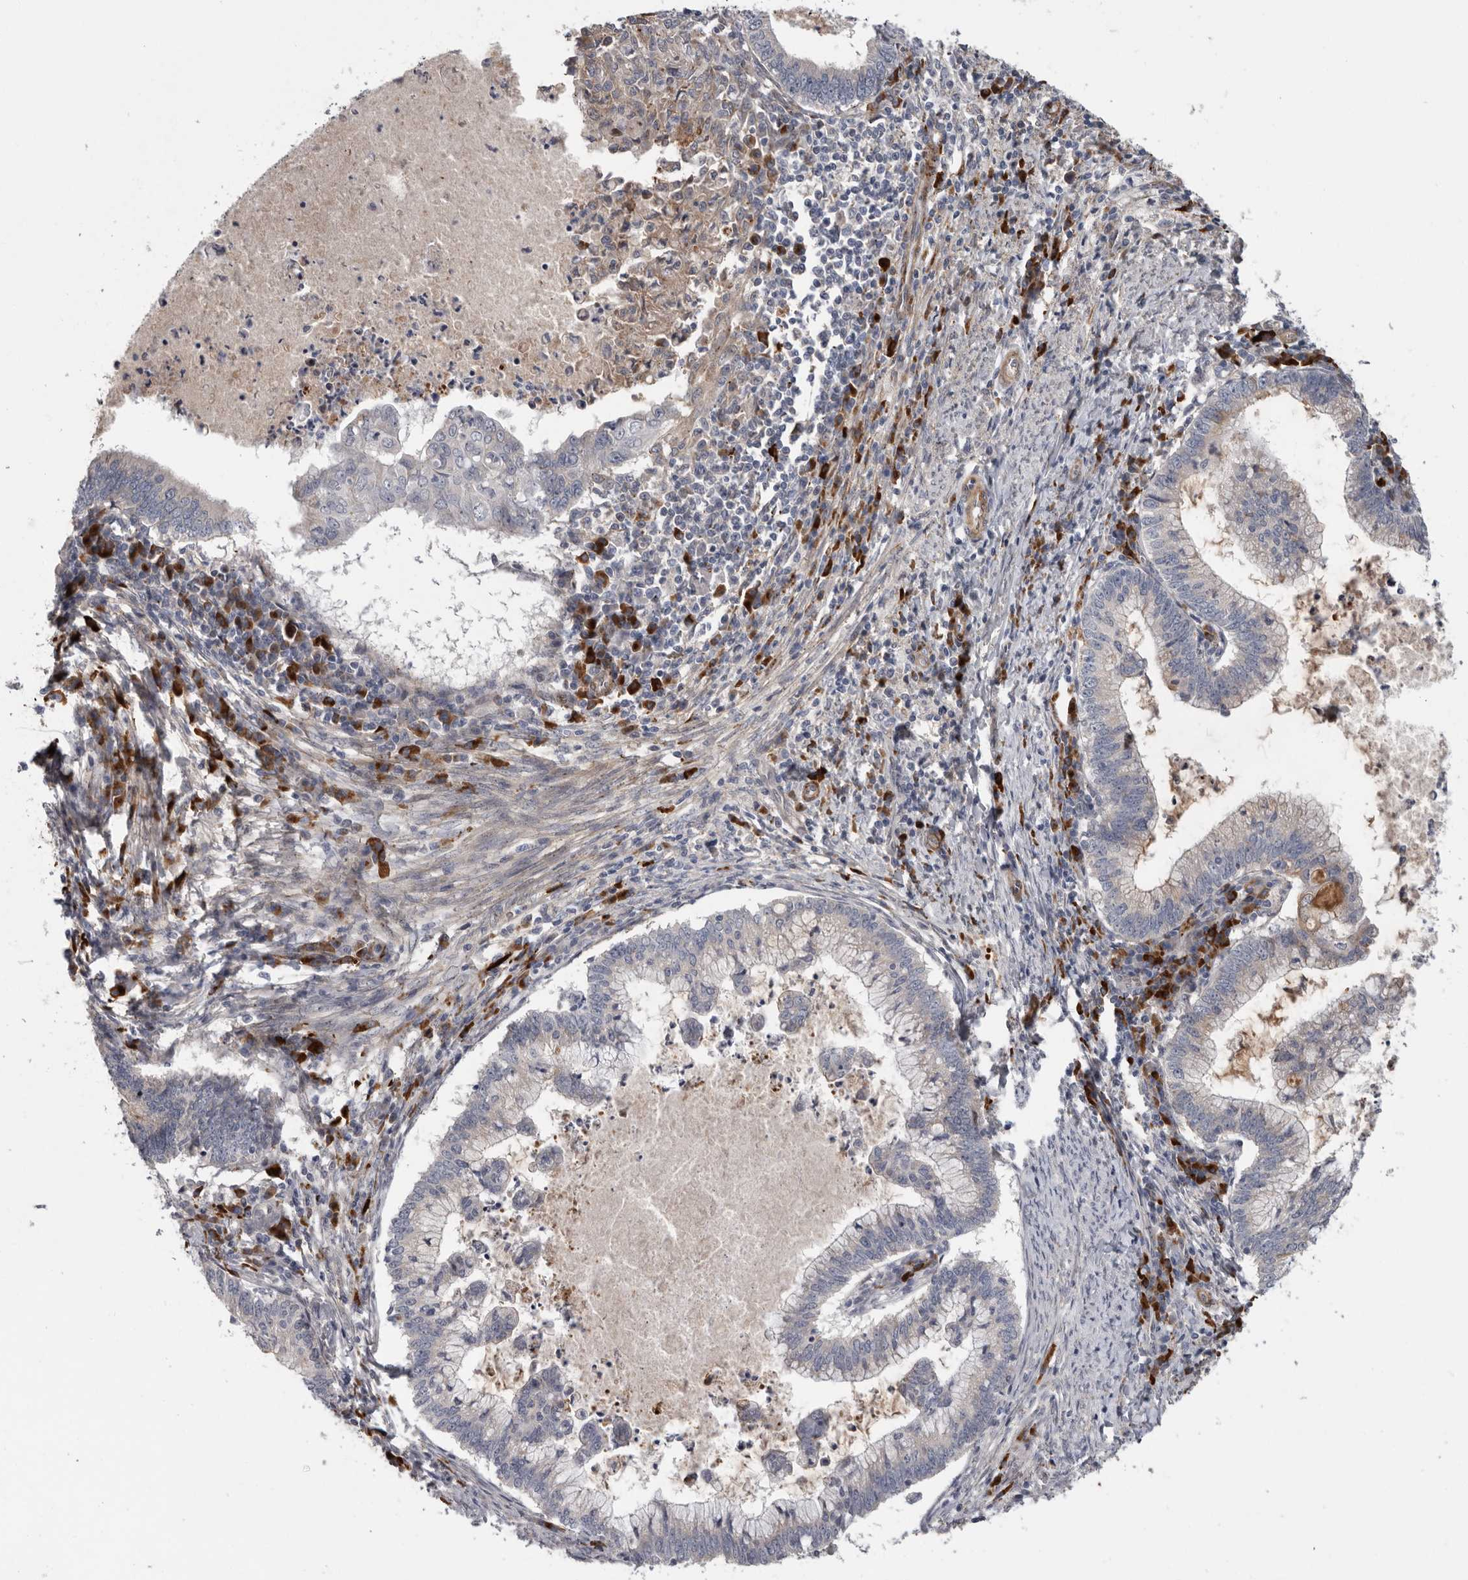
{"staining": {"intensity": "weak", "quantity": "<25%", "location": "cytoplasmic/membranous"}, "tissue": "cervical cancer", "cell_type": "Tumor cells", "image_type": "cancer", "snomed": [{"axis": "morphology", "description": "Adenocarcinoma, NOS"}, {"axis": "topography", "description": "Cervix"}], "caption": "Immunohistochemistry micrograph of adenocarcinoma (cervical) stained for a protein (brown), which displays no staining in tumor cells.", "gene": "ATXN3L", "patient": {"sex": "female", "age": 36}}